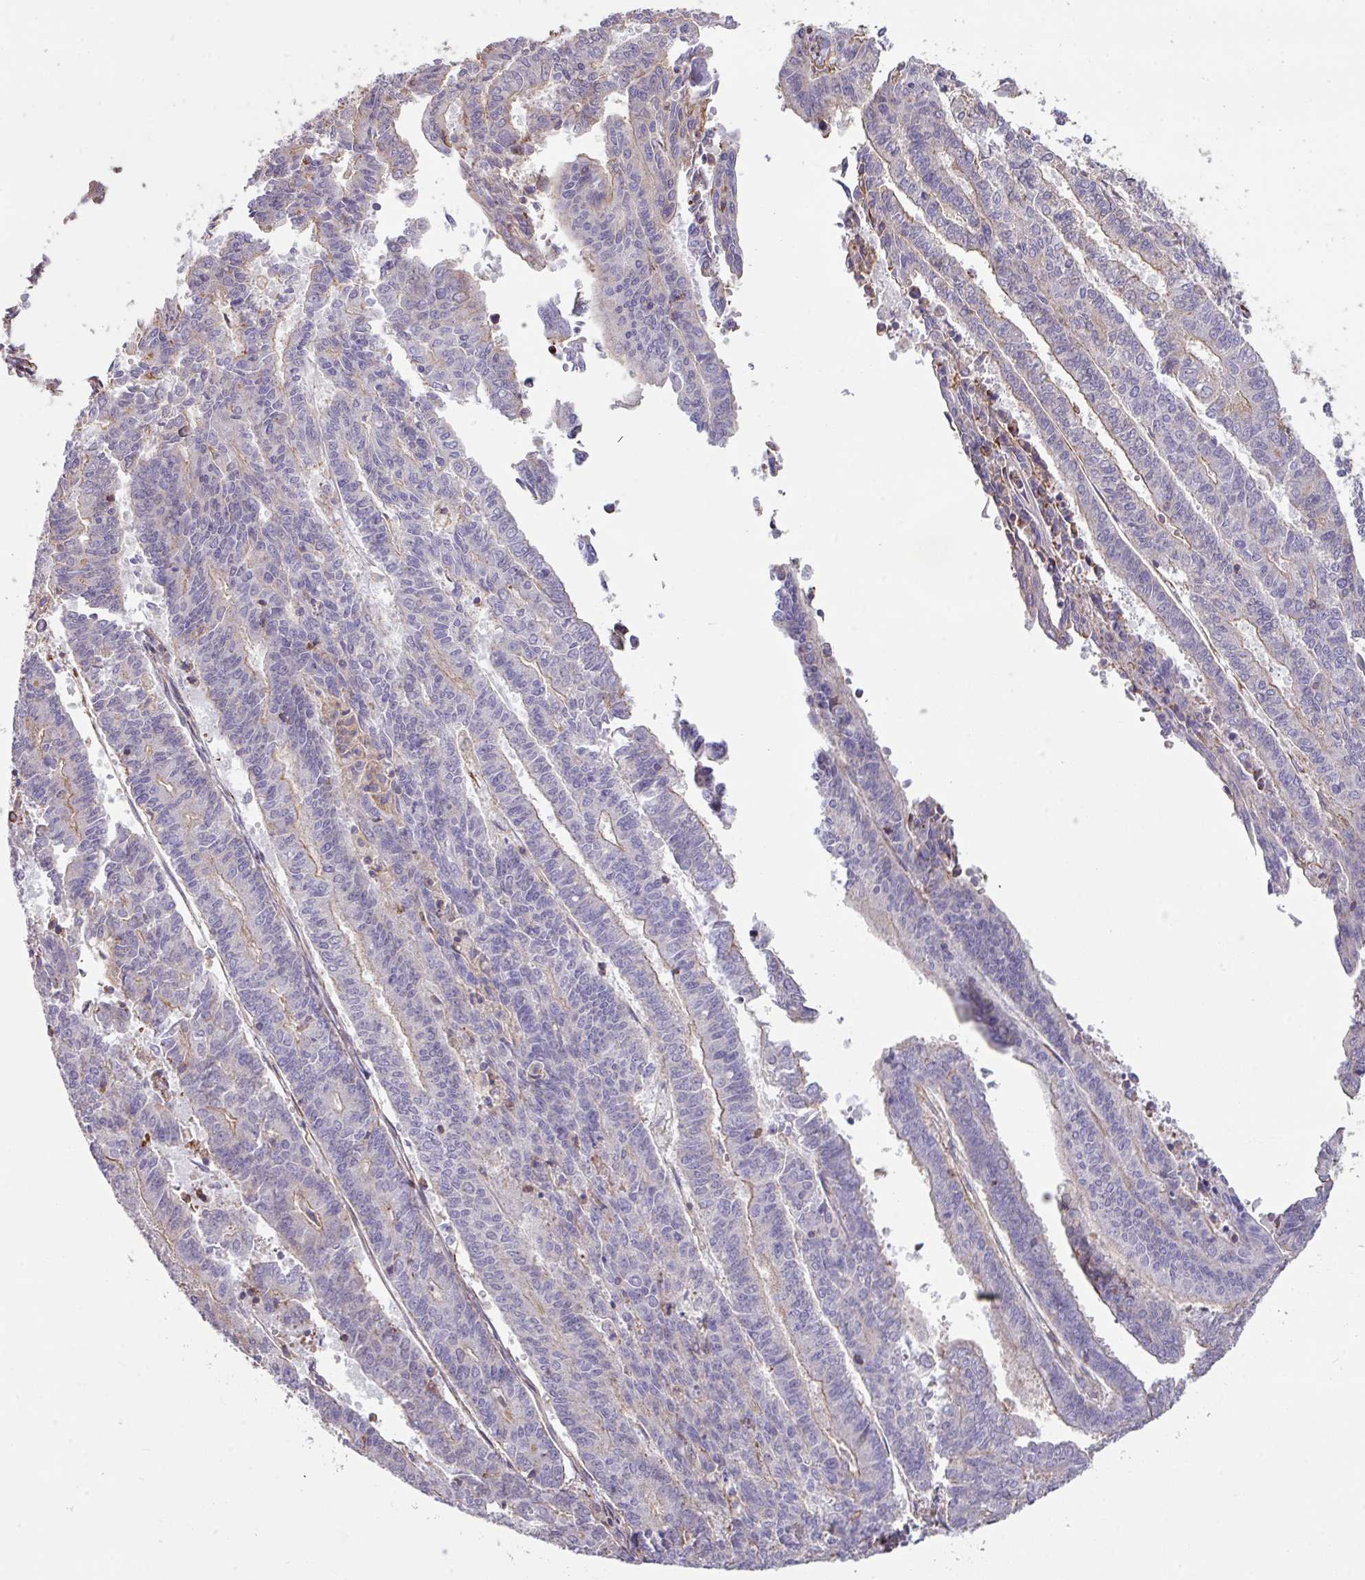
{"staining": {"intensity": "weak", "quantity": "<25%", "location": "cytoplasmic/membranous"}, "tissue": "endometrial cancer", "cell_type": "Tumor cells", "image_type": "cancer", "snomed": [{"axis": "morphology", "description": "Adenocarcinoma, NOS"}, {"axis": "topography", "description": "Endometrium"}], "caption": "Endometrial cancer (adenocarcinoma) was stained to show a protein in brown. There is no significant positivity in tumor cells.", "gene": "LRRC41", "patient": {"sex": "female", "age": 59}}